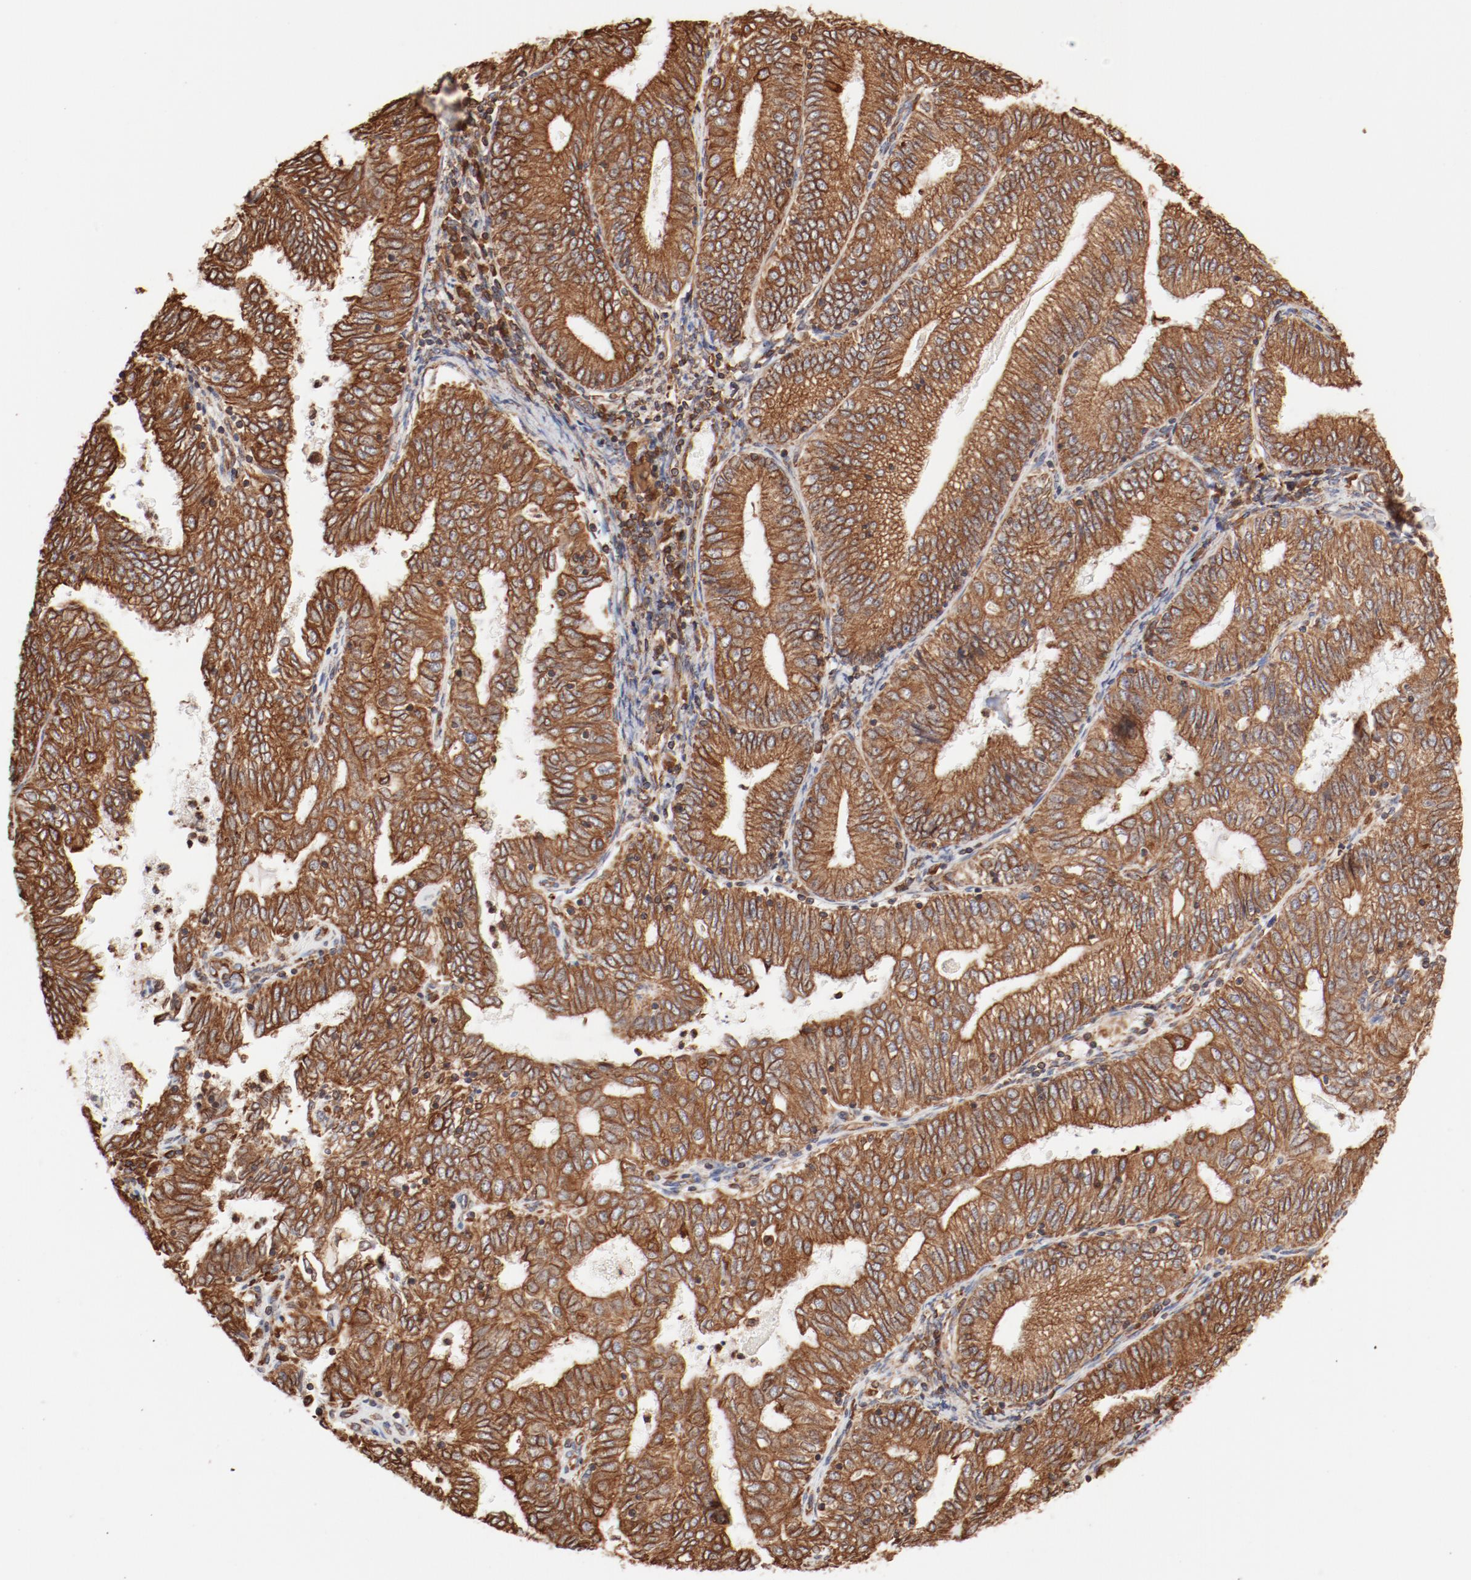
{"staining": {"intensity": "moderate", "quantity": ">75%", "location": "cytoplasmic/membranous"}, "tissue": "endometrial cancer", "cell_type": "Tumor cells", "image_type": "cancer", "snomed": [{"axis": "morphology", "description": "Adenocarcinoma, NOS"}, {"axis": "topography", "description": "Endometrium"}], "caption": "This image demonstrates immunohistochemistry (IHC) staining of adenocarcinoma (endometrial), with medium moderate cytoplasmic/membranous expression in approximately >75% of tumor cells.", "gene": "BCAP31", "patient": {"sex": "female", "age": 69}}